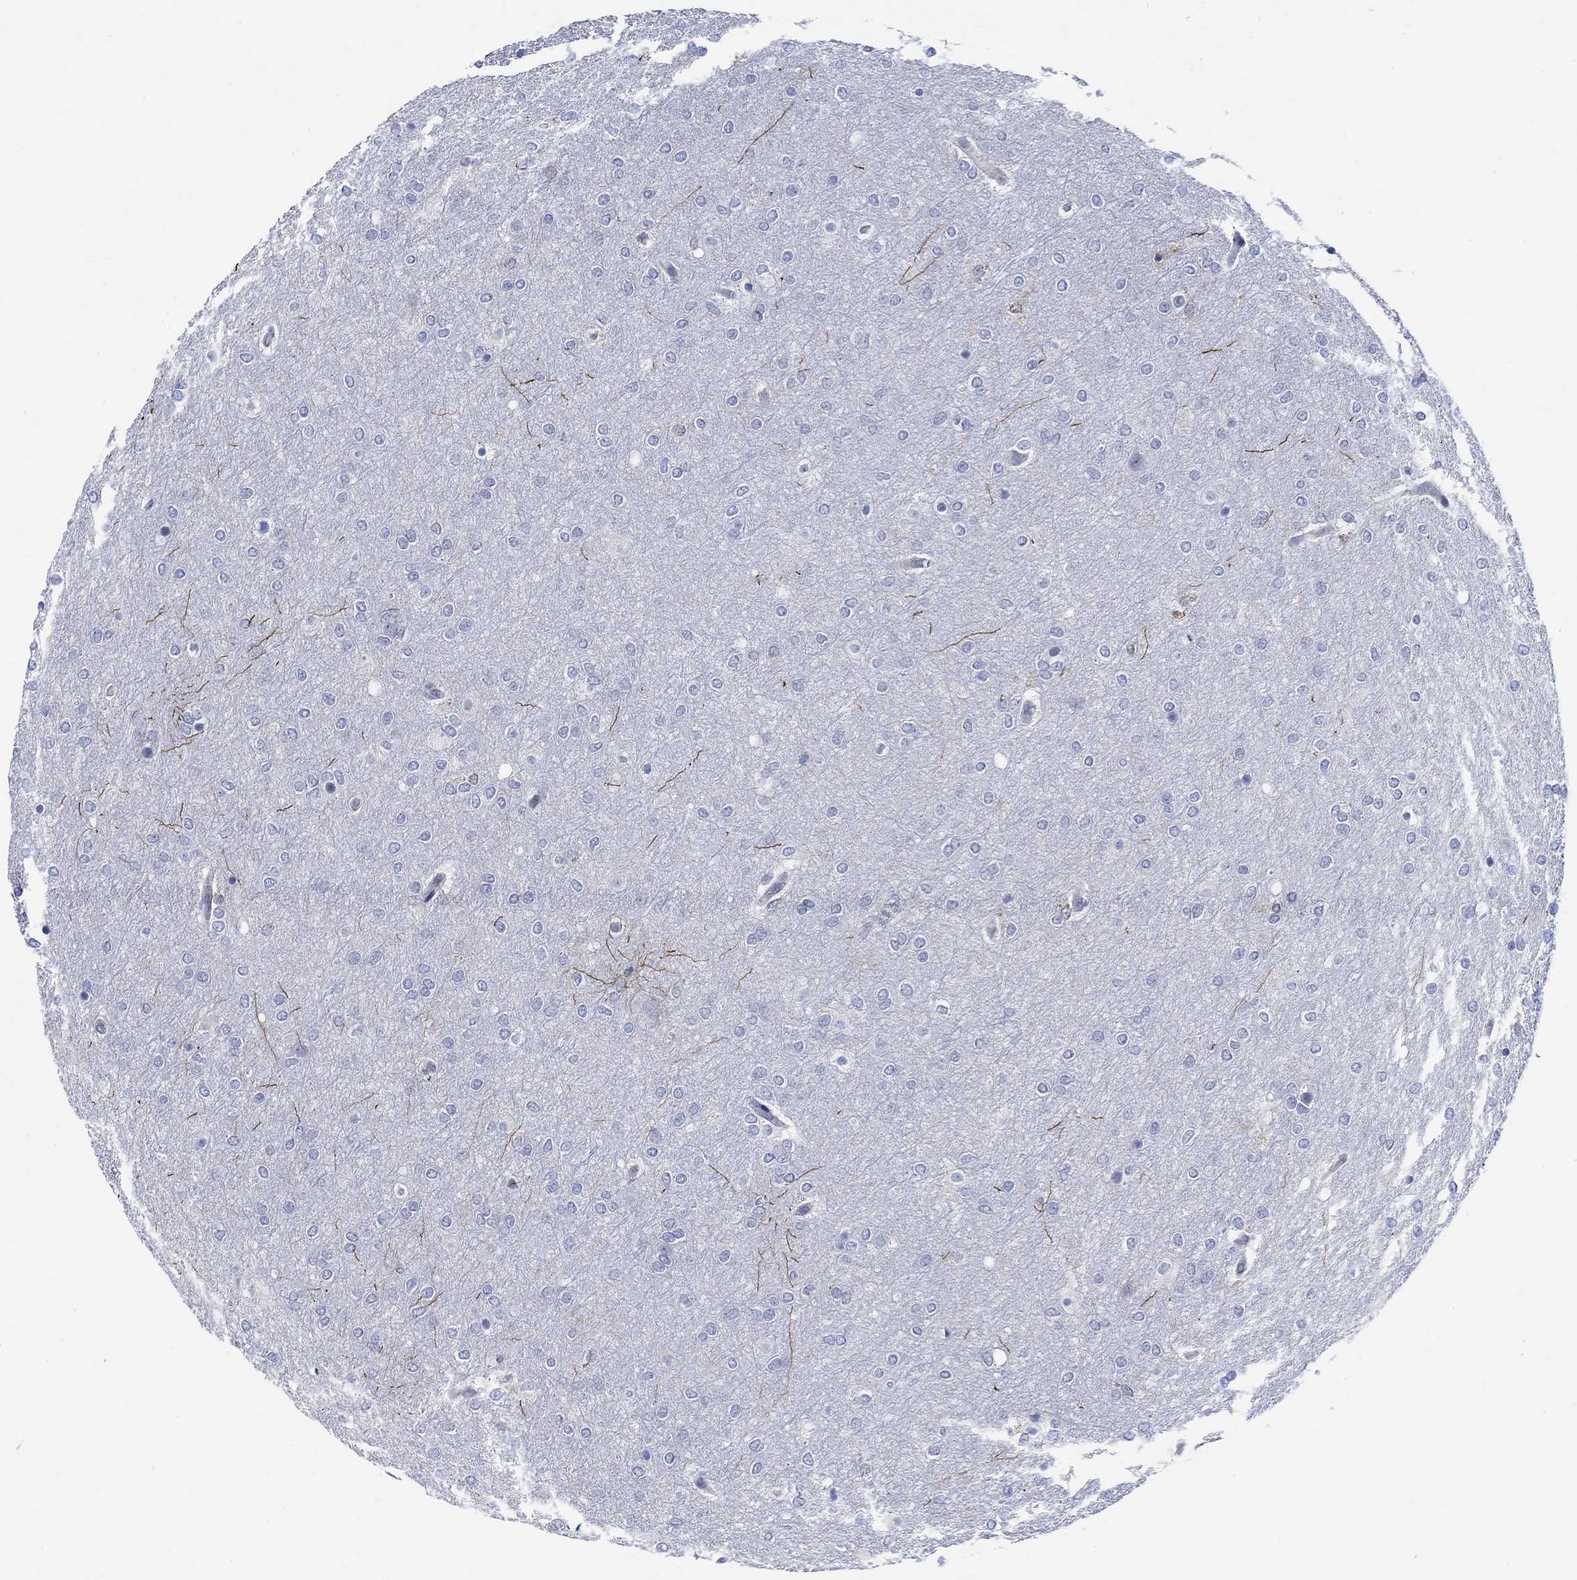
{"staining": {"intensity": "negative", "quantity": "none", "location": "none"}, "tissue": "glioma", "cell_type": "Tumor cells", "image_type": "cancer", "snomed": [{"axis": "morphology", "description": "Glioma, malignant, High grade"}, {"axis": "topography", "description": "Brain"}], "caption": "Tumor cells are negative for brown protein staining in malignant glioma (high-grade).", "gene": "PHF21B", "patient": {"sex": "female", "age": 61}}